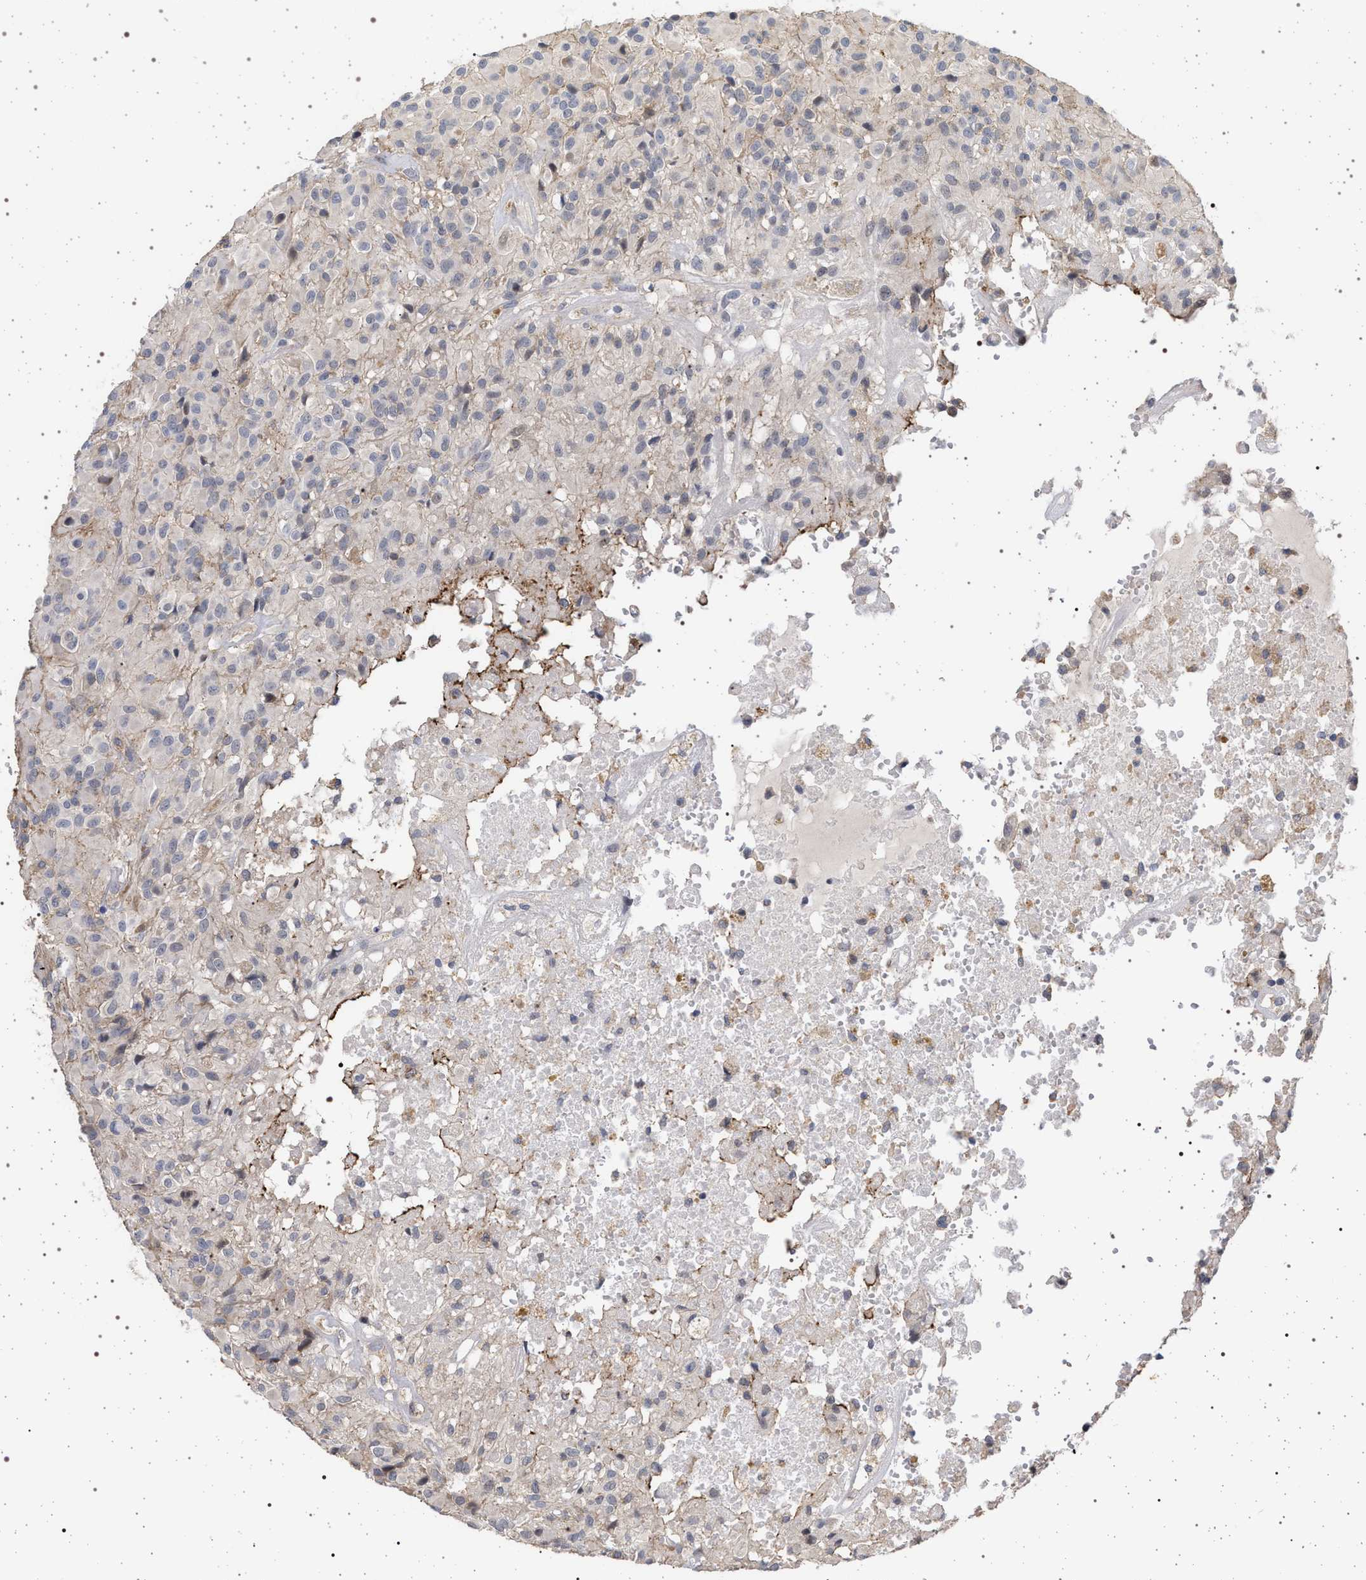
{"staining": {"intensity": "weak", "quantity": "25%-75%", "location": "cytoplasmic/membranous"}, "tissue": "glioma", "cell_type": "Tumor cells", "image_type": "cancer", "snomed": [{"axis": "morphology", "description": "Glioma, malignant, High grade"}, {"axis": "topography", "description": "Brain"}], "caption": "Immunohistochemistry (DAB (3,3'-diaminobenzidine)) staining of glioma shows weak cytoplasmic/membranous protein staining in about 25%-75% of tumor cells. (brown staining indicates protein expression, while blue staining denotes nuclei).", "gene": "RBM48", "patient": {"sex": "female", "age": 59}}